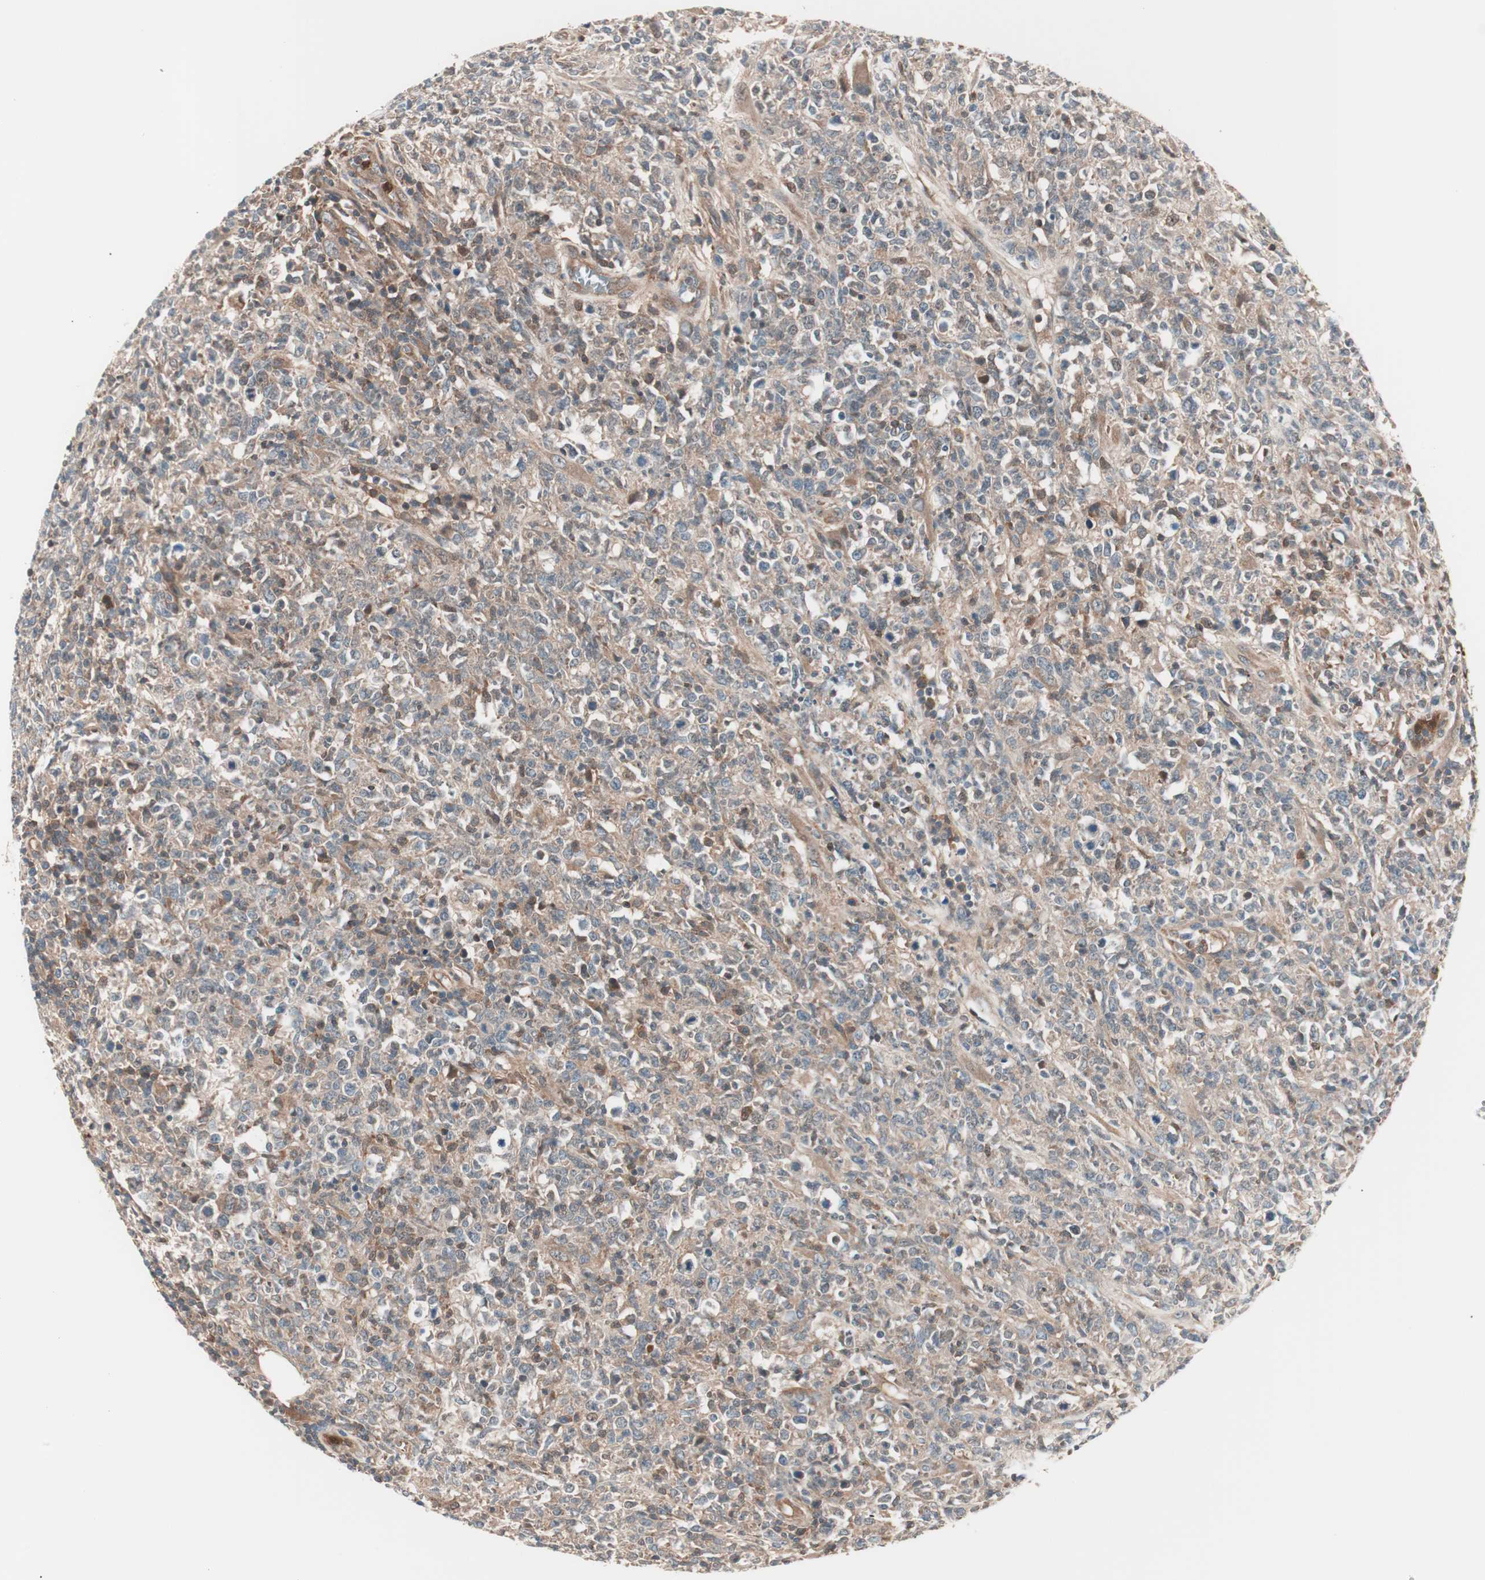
{"staining": {"intensity": "moderate", "quantity": ">75%", "location": "cytoplasmic/membranous"}, "tissue": "lymphoma", "cell_type": "Tumor cells", "image_type": "cancer", "snomed": [{"axis": "morphology", "description": "Malignant lymphoma, non-Hodgkin's type, High grade"}, {"axis": "topography", "description": "Lymph node"}], "caption": "Lymphoma stained for a protein displays moderate cytoplasmic/membranous positivity in tumor cells.", "gene": "TSG101", "patient": {"sex": "female", "age": 84}}